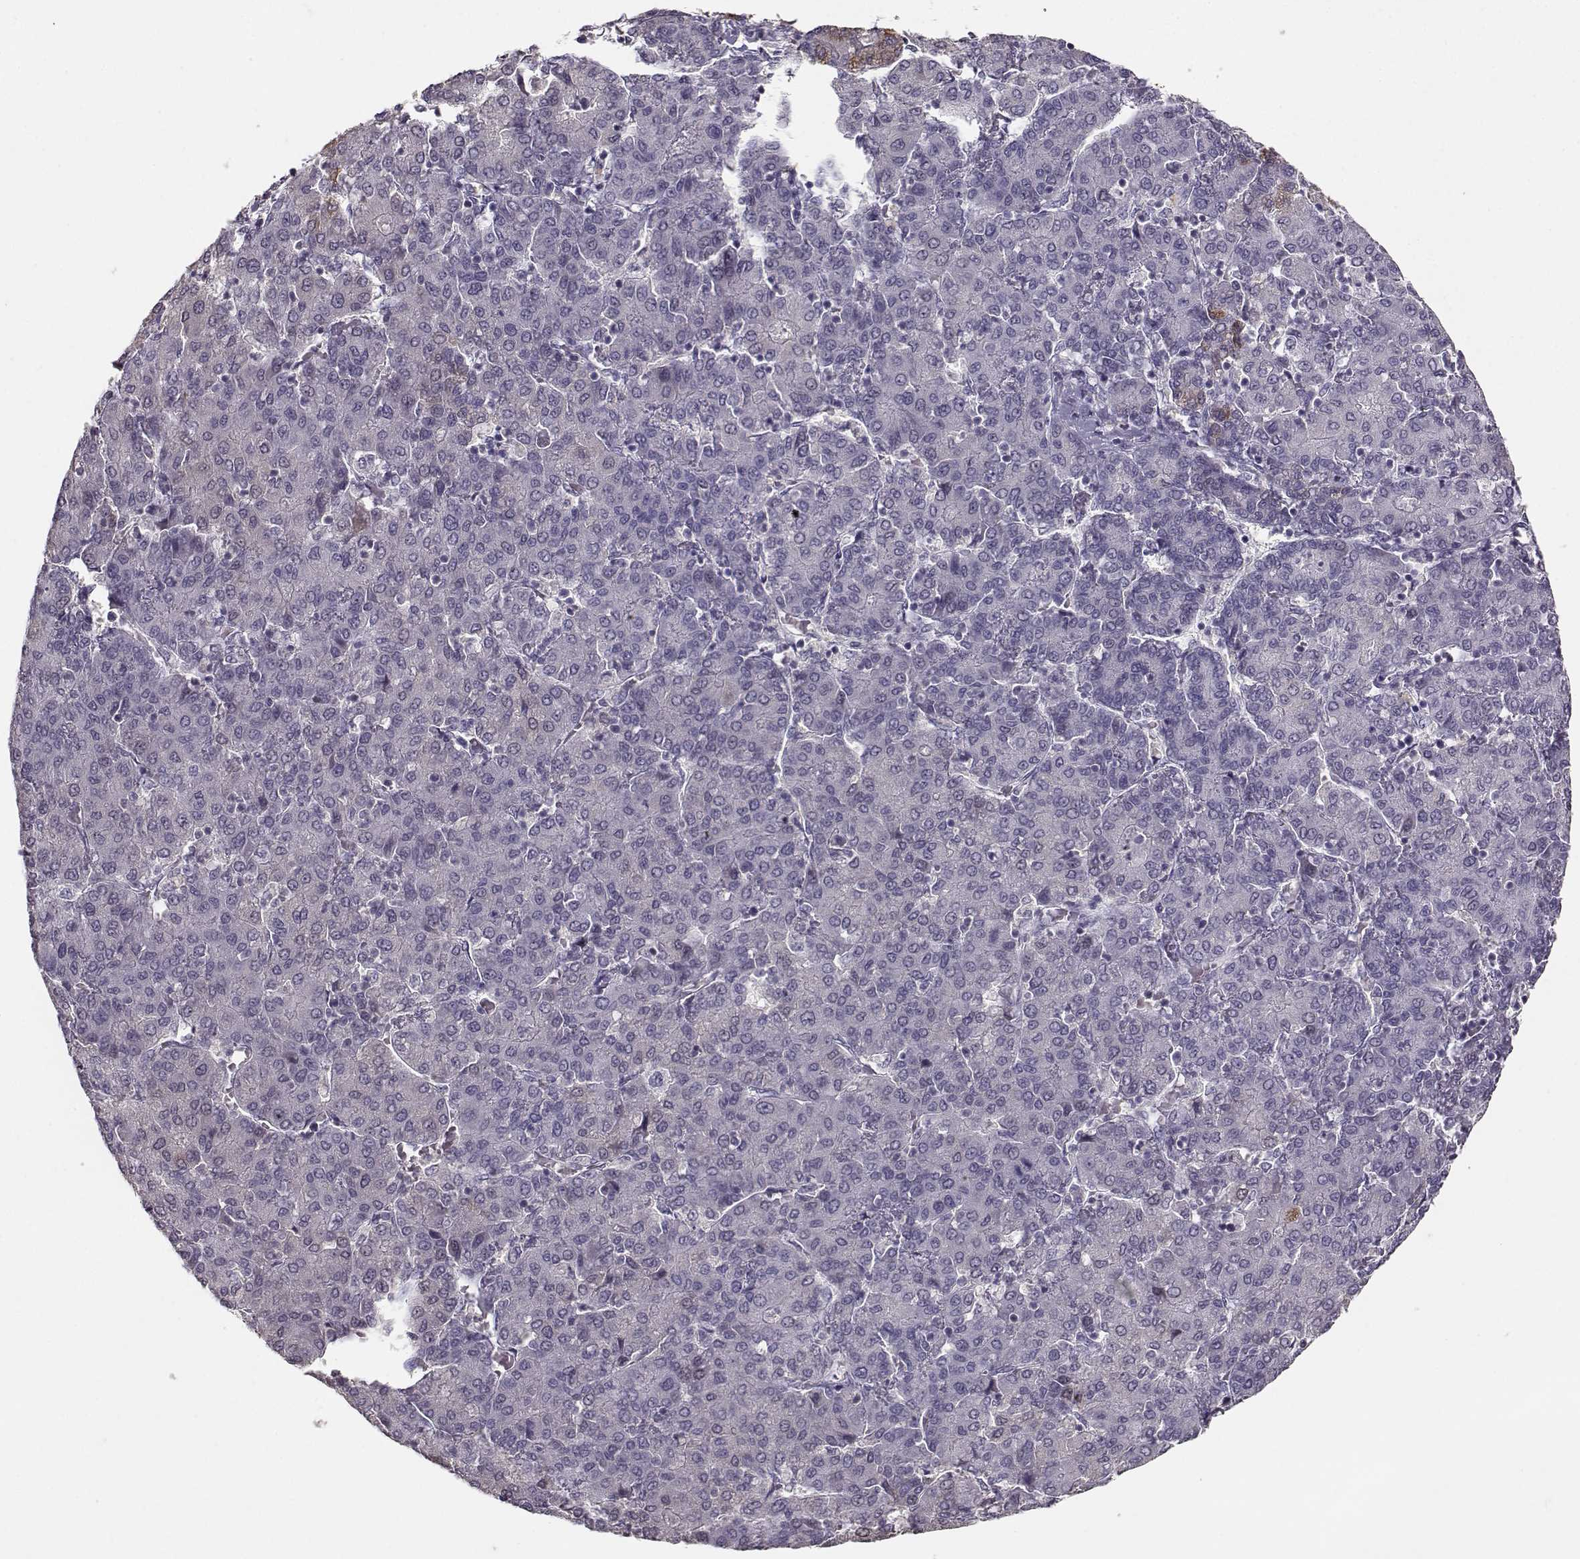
{"staining": {"intensity": "moderate", "quantity": "<25%", "location": "cytoplasmic/membranous"}, "tissue": "liver cancer", "cell_type": "Tumor cells", "image_type": "cancer", "snomed": [{"axis": "morphology", "description": "Carcinoma, Hepatocellular, NOS"}, {"axis": "topography", "description": "Liver"}], "caption": "The image shows immunohistochemical staining of liver cancer (hepatocellular carcinoma). There is moderate cytoplasmic/membranous positivity is appreciated in approximately <25% of tumor cells.", "gene": "UROC1", "patient": {"sex": "male", "age": 65}}